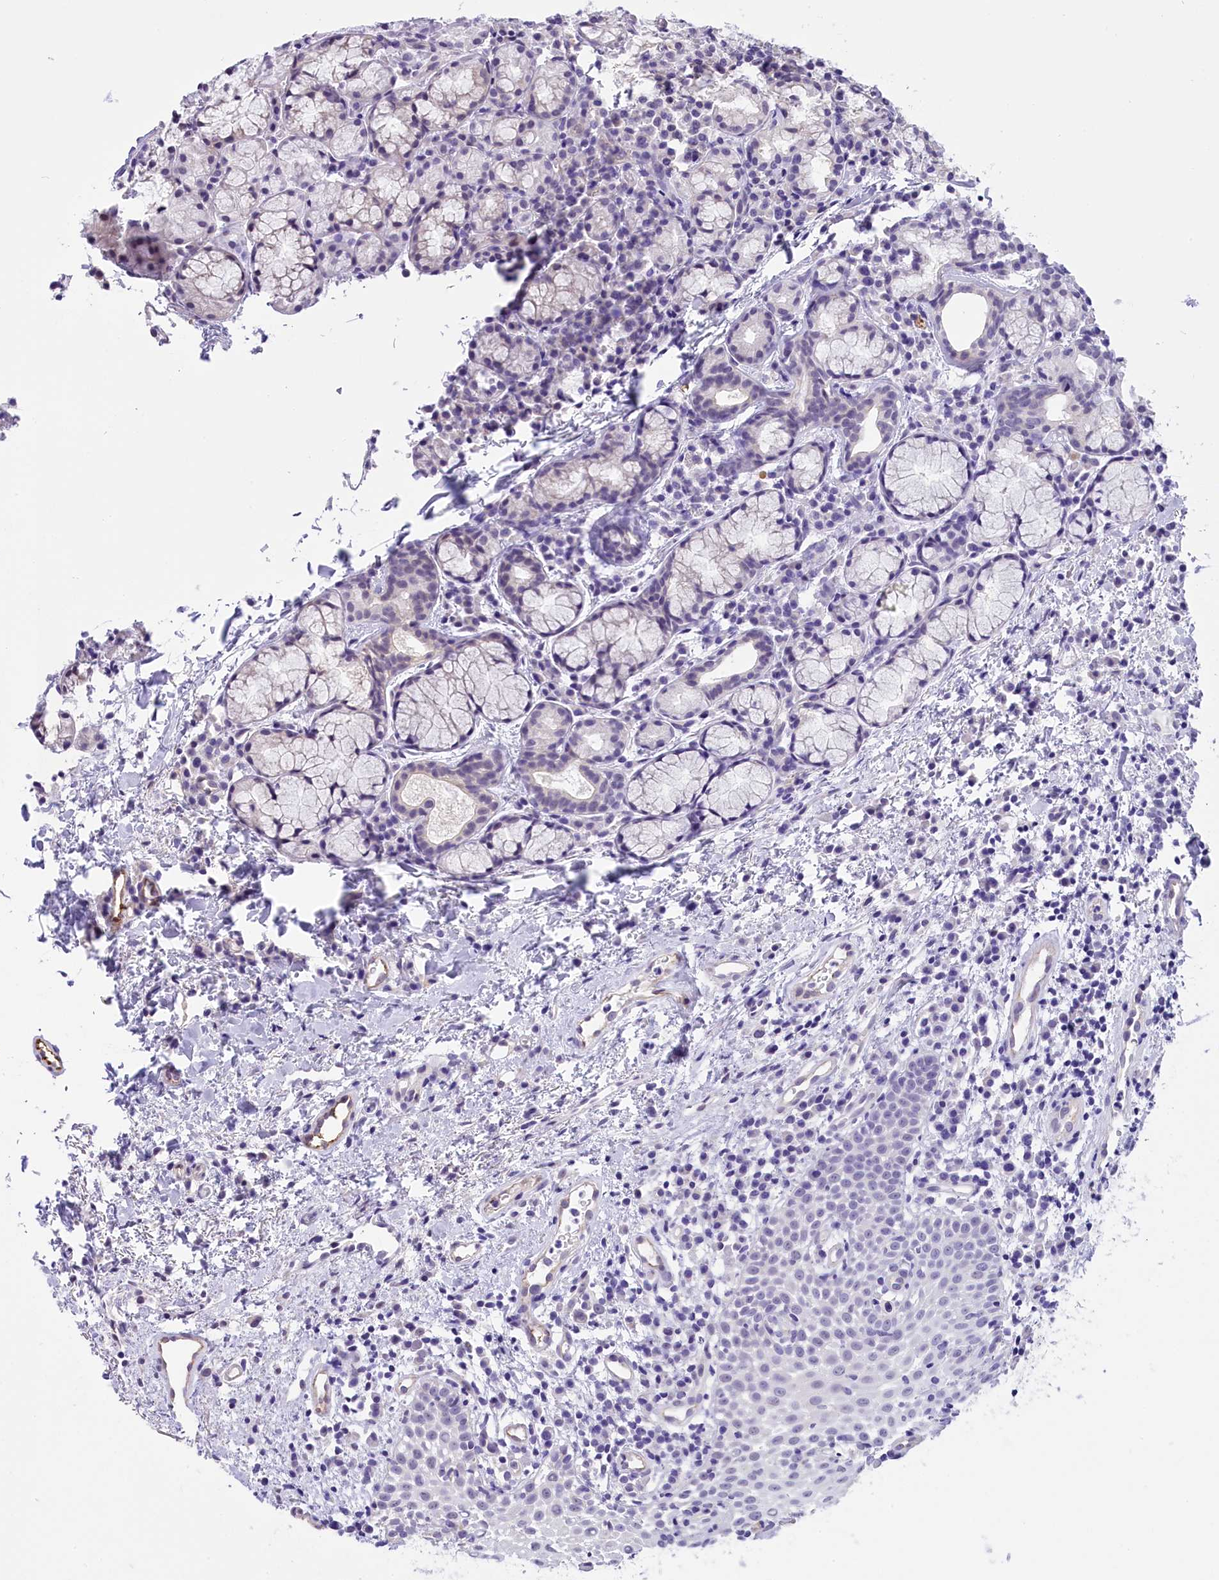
{"staining": {"intensity": "negative", "quantity": "none", "location": "none"}, "tissue": "oral mucosa", "cell_type": "Squamous epithelial cells", "image_type": "normal", "snomed": [{"axis": "morphology", "description": "Normal tissue, NOS"}, {"axis": "topography", "description": "Oral tissue"}], "caption": "IHC histopathology image of unremarkable oral mucosa: oral mucosa stained with DAB shows no significant protein staining in squamous epithelial cells.", "gene": "MRPL54", "patient": {"sex": "male", "age": 60}}